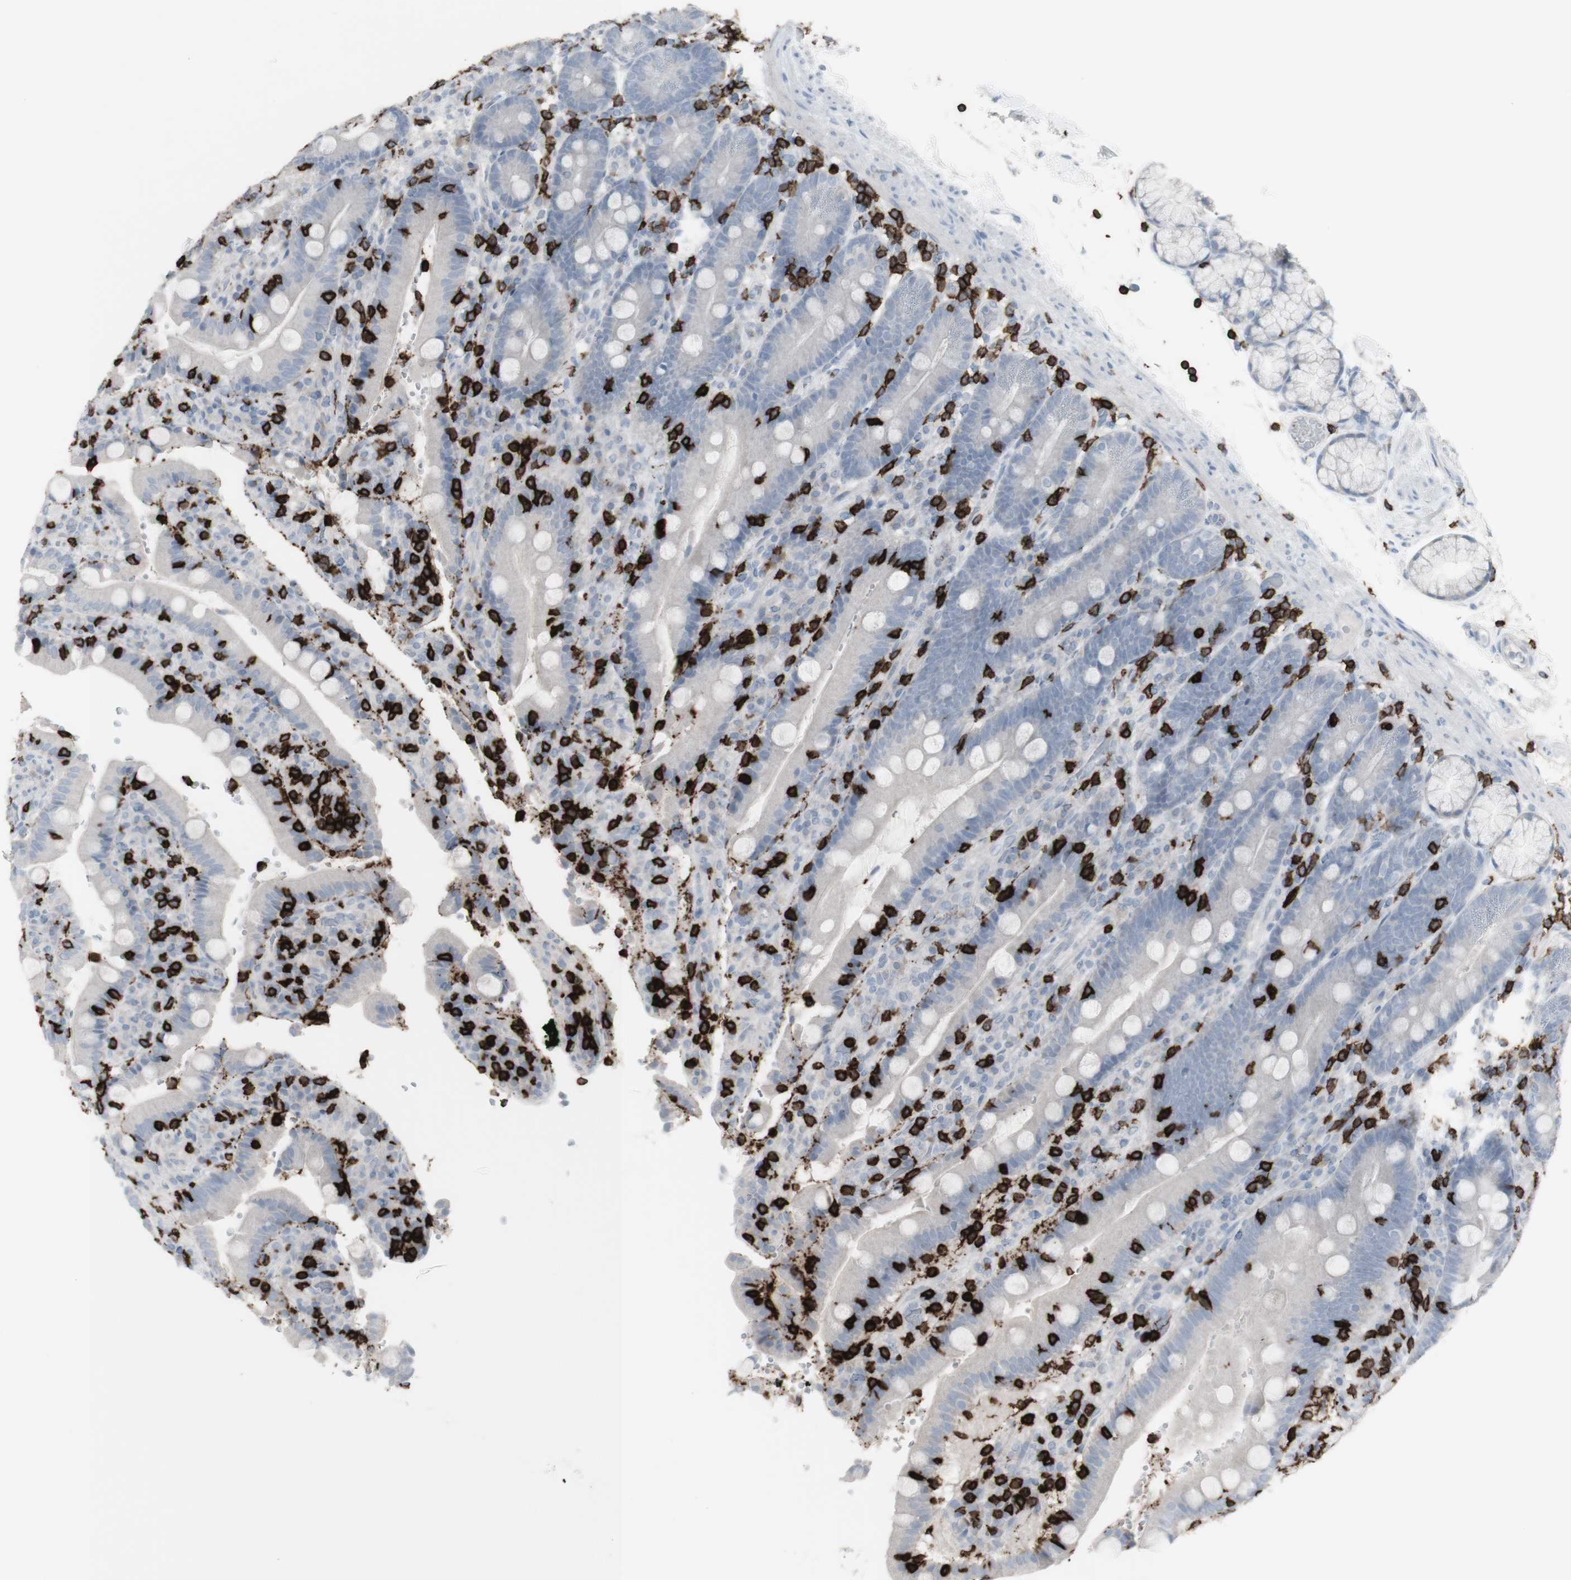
{"staining": {"intensity": "negative", "quantity": "none", "location": "none"}, "tissue": "duodenum", "cell_type": "Glandular cells", "image_type": "normal", "snomed": [{"axis": "morphology", "description": "Normal tissue, NOS"}, {"axis": "topography", "description": "Small intestine, NOS"}], "caption": "An immunohistochemistry (IHC) photomicrograph of unremarkable duodenum is shown. There is no staining in glandular cells of duodenum.", "gene": "CD247", "patient": {"sex": "female", "age": 71}}